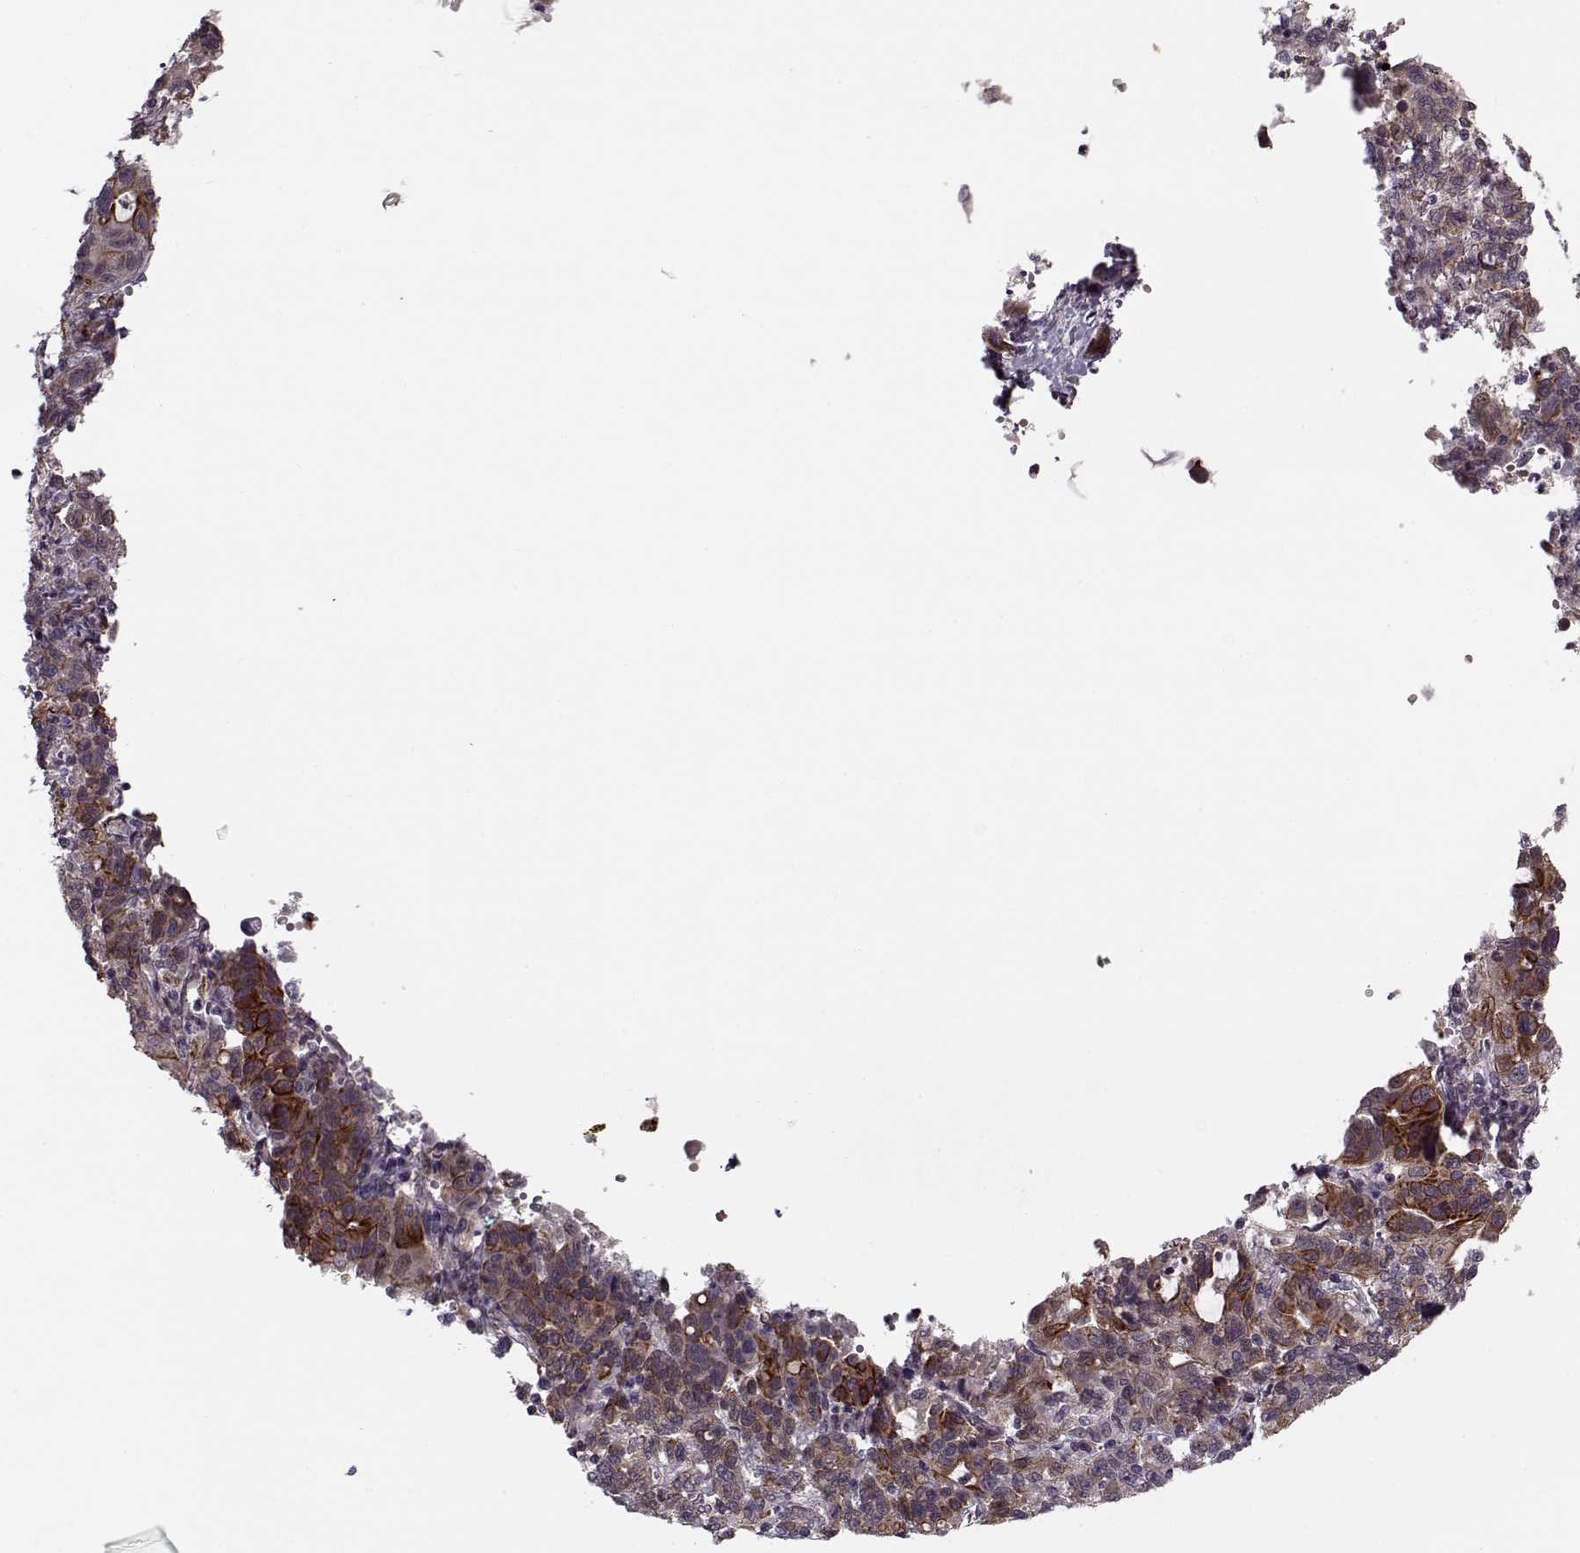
{"staining": {"intensity": "strong", "quantity": ">75%", "location": "cytoplasmic/membranous"}, "tissue": "liver cancer", "cell_type": "Tumor cells", "image_type": "cancer", "snomed": [{"axis": "morphology", "description": "Adenocarcinoma, NOS"}, {"axis": "morphology", "description": "Cholangiocarcinoma"}, {"axis": "topography", "description": "Liver"}], "caption": "This photomicrograph exhibits liver cancer stained with immunohistochemistry to label a protein in brown. The cytoplasmic/membranous of tumor cells show strong positivity for the protein. Nuclei are counter-stained blue.", "gene": "DENND4B", "patient": {"sex": "male", "age": 64}}